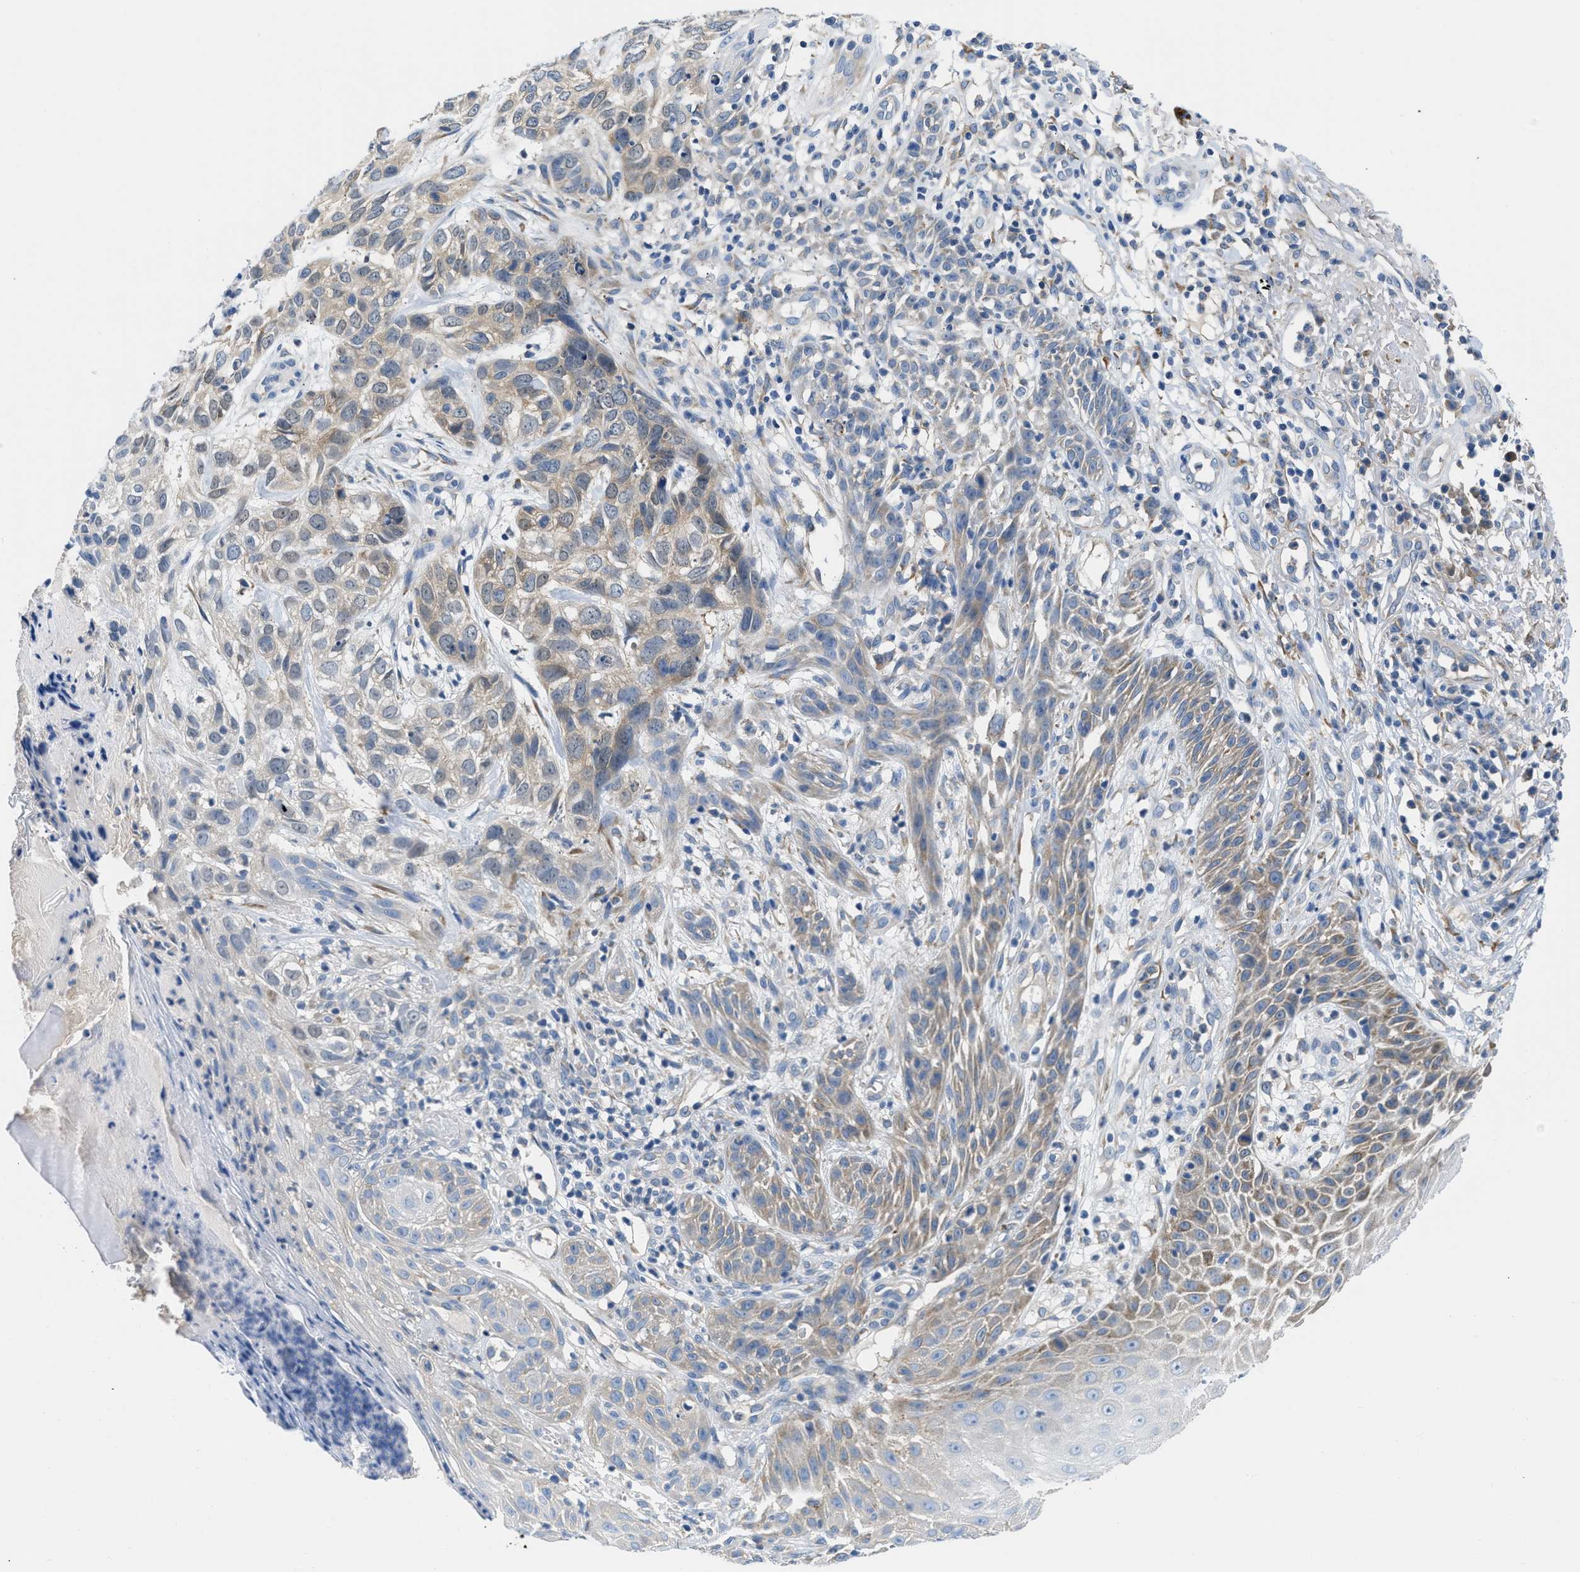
{"staining": {"intensity": "weak", "quantity": ">75%", "location": "cytoplasmic/membranous"}, "tissue": "skin cancer", "cell_type": "Tumor cells", "image_type": "cancer", "snomed": [{"axis": "morphology", "description": "Normal tissue, NOS"}, {"axis": "morphology", "description": "Basal cell carcinoma"}, {"axis": "topography", "description": "Skin"}], "caption": "A photomicrograph showing weak cytoplasmic/membranous staining in about >75% of tumor cells in skin cancer (basal cell carcinoma), as visualized by brown immunohistochemical staining.", "gene": "BNC2", "patient": {"sex": "male", "age": 79}}